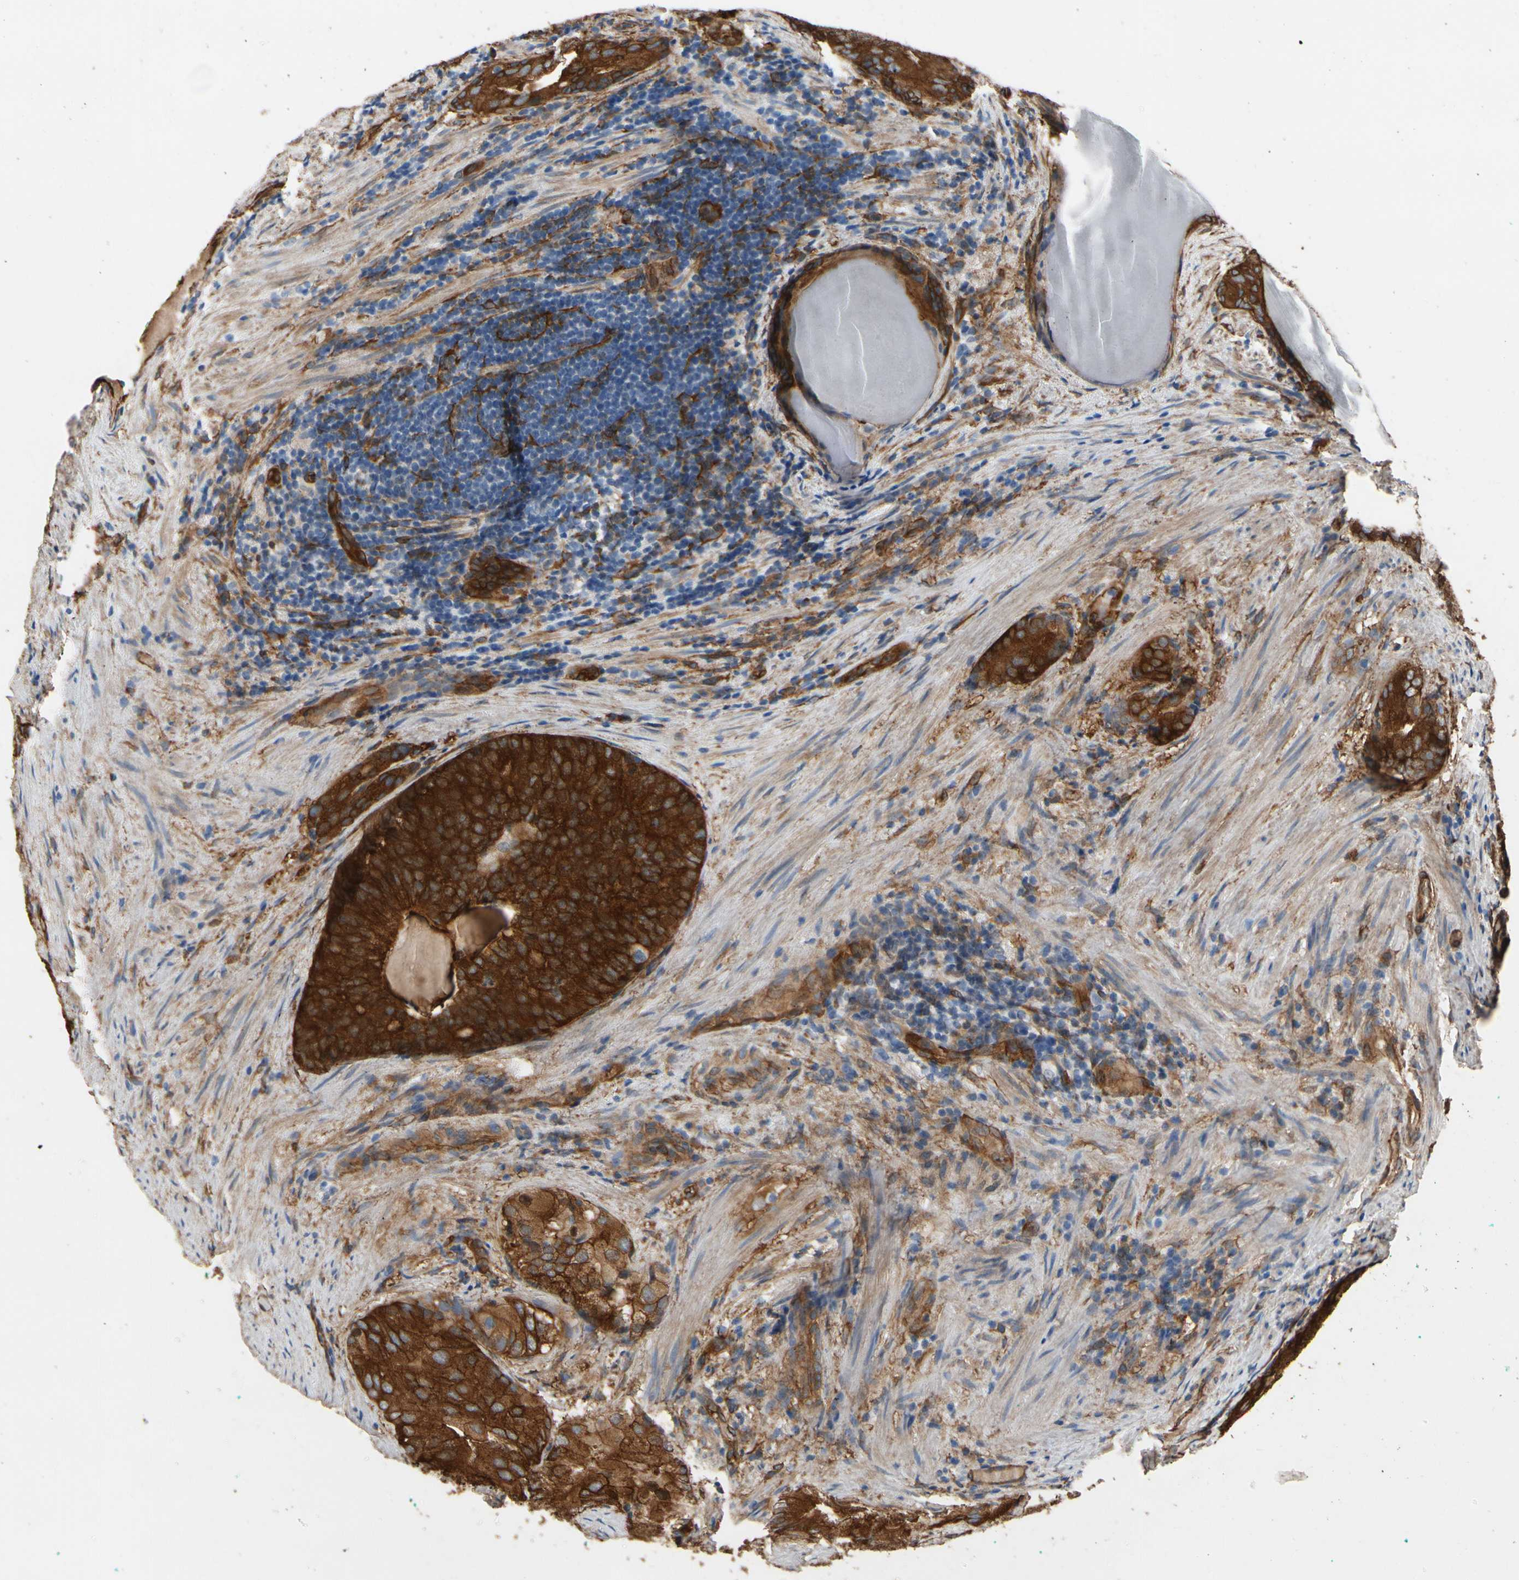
{"staining": {"intensity": "moderate", "quantity": ">75%", "location": "cytoplasmic/membranous"}, "tissue": "prostate cancer", "cell_type": "Tumor cells", "image_type": "cancer", "snomed": [{"axis": "morphology", "description": "Adenocarcinoma, High grade"}, {"axis": "topography", "description": "Prostate"}], "caption": "Immunohistochemistry of human prostate adenocarcinoma (high-grade) exhibits medium levels of moderate cytoplasmic/membranous expression in about >75% of tumor cells.", "gene": "CTTNBP2", "patient": {"sex": "male", "age": 66}}